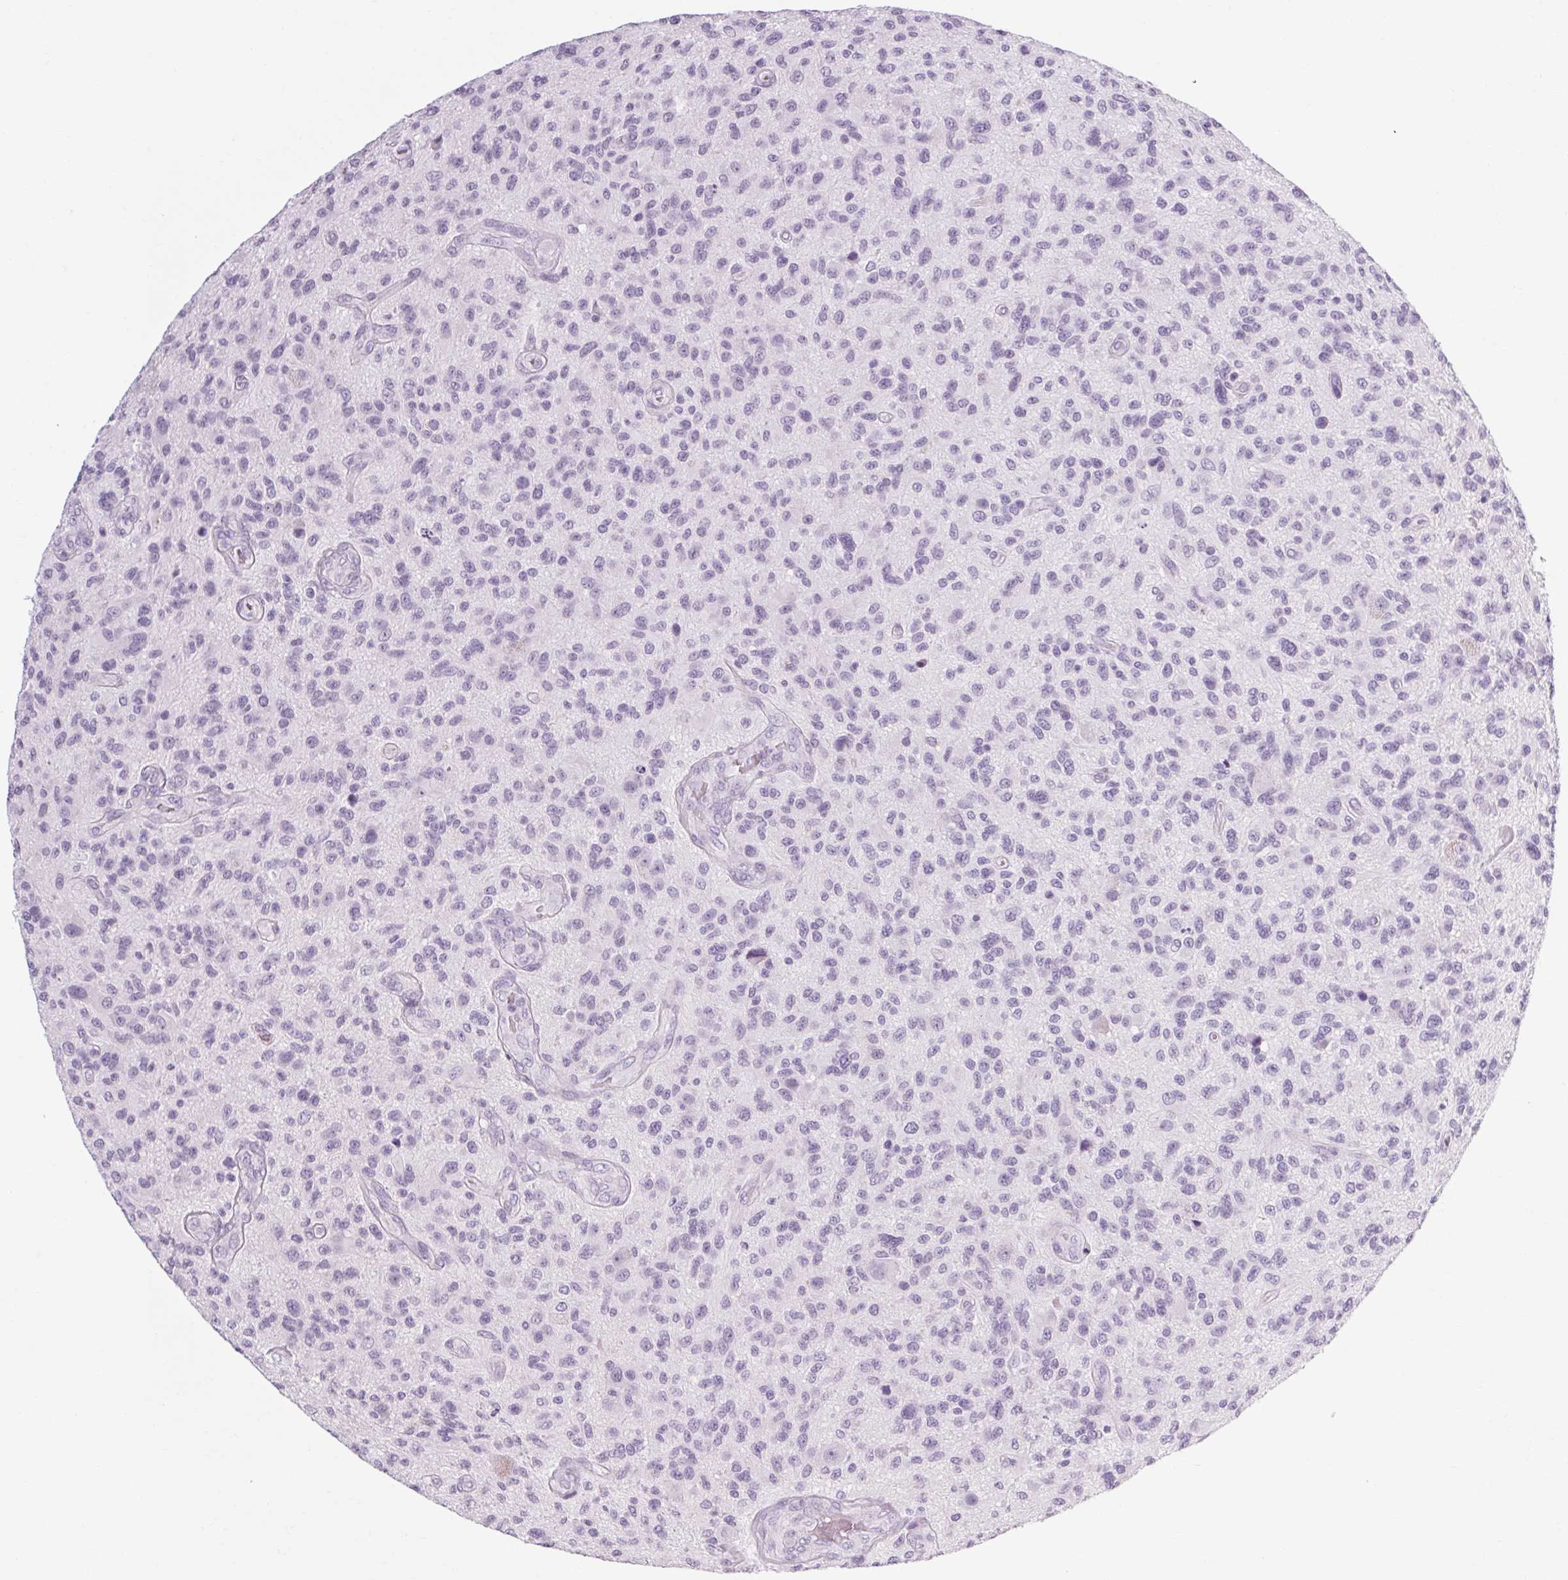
{"staining": {"intensity": "negative", "quantity": "none", "location": "none"}, "tissue": "glioma", "cell_type": "Tumor cells", "image_type": "cancer", "snomed": [{"axis": "morphology", "description": "Glioma, malignant, High grade"}, {"axis": "topography", "description": "Brain"}], "caption": "An immunohistochemistry (IHC) micrograph of malignant glioma (high-grade) is shown. There is no staining in tumor cells of malignant glioma (high-grade).", "gene": "POMC", "patient": {"sex": "male", "age": 47}}